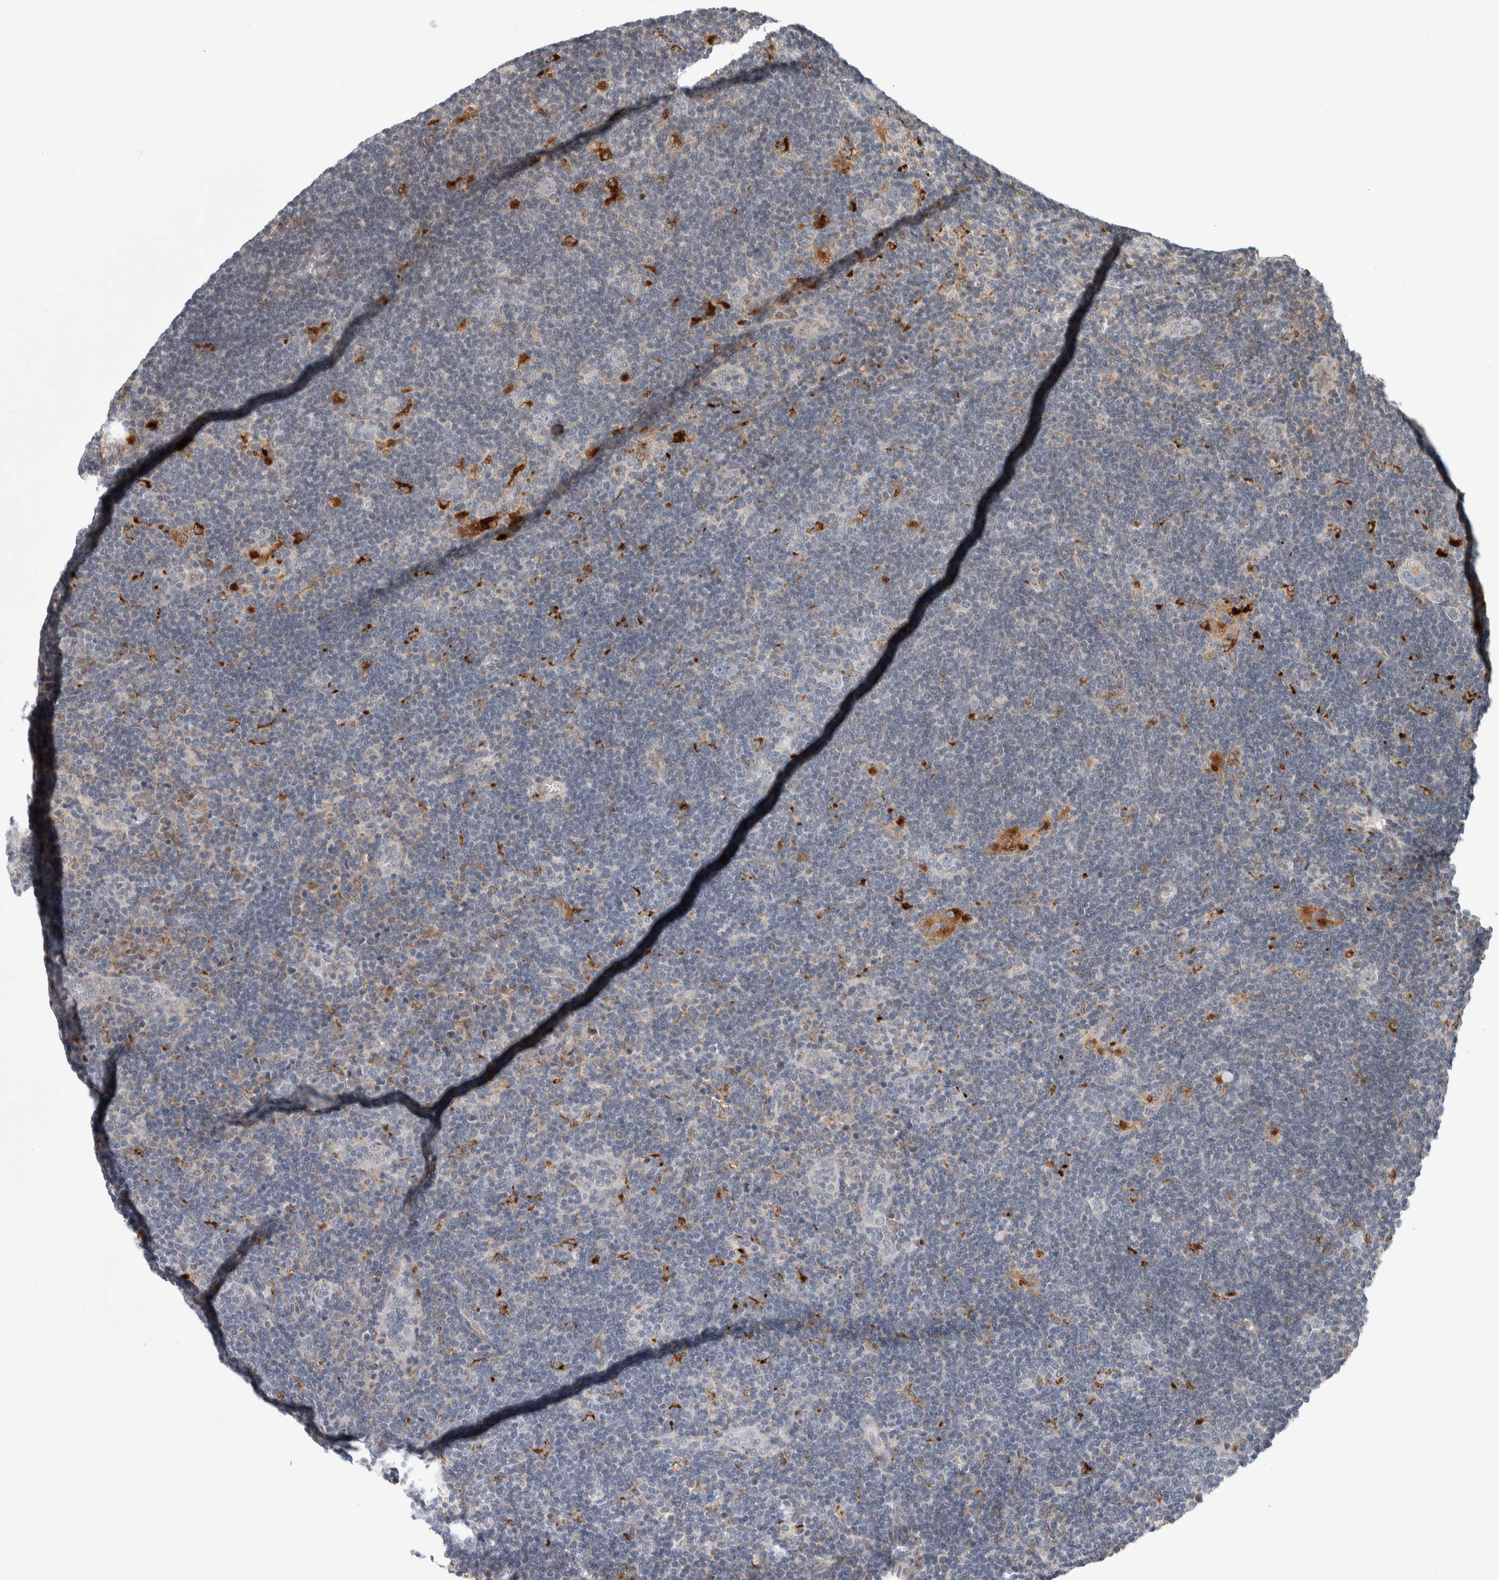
{"staining": {"intensity": "negative", "quantity": "none", "location": "none"}, "tissue": "lymphoma", "cell_type": "Tumor cells", "image_type": "cancer", "snomed": [{"axis": "morphology", "description": "Hodgkin's disease, NOS"}, {"axis": "topography", "description": "Lymph node"}], "caption": "Tumor cells show no significant protein staining in Hodgkin's disease.", "gene": "KCNK1", "patient": {"sex": "female", "age": 57}}